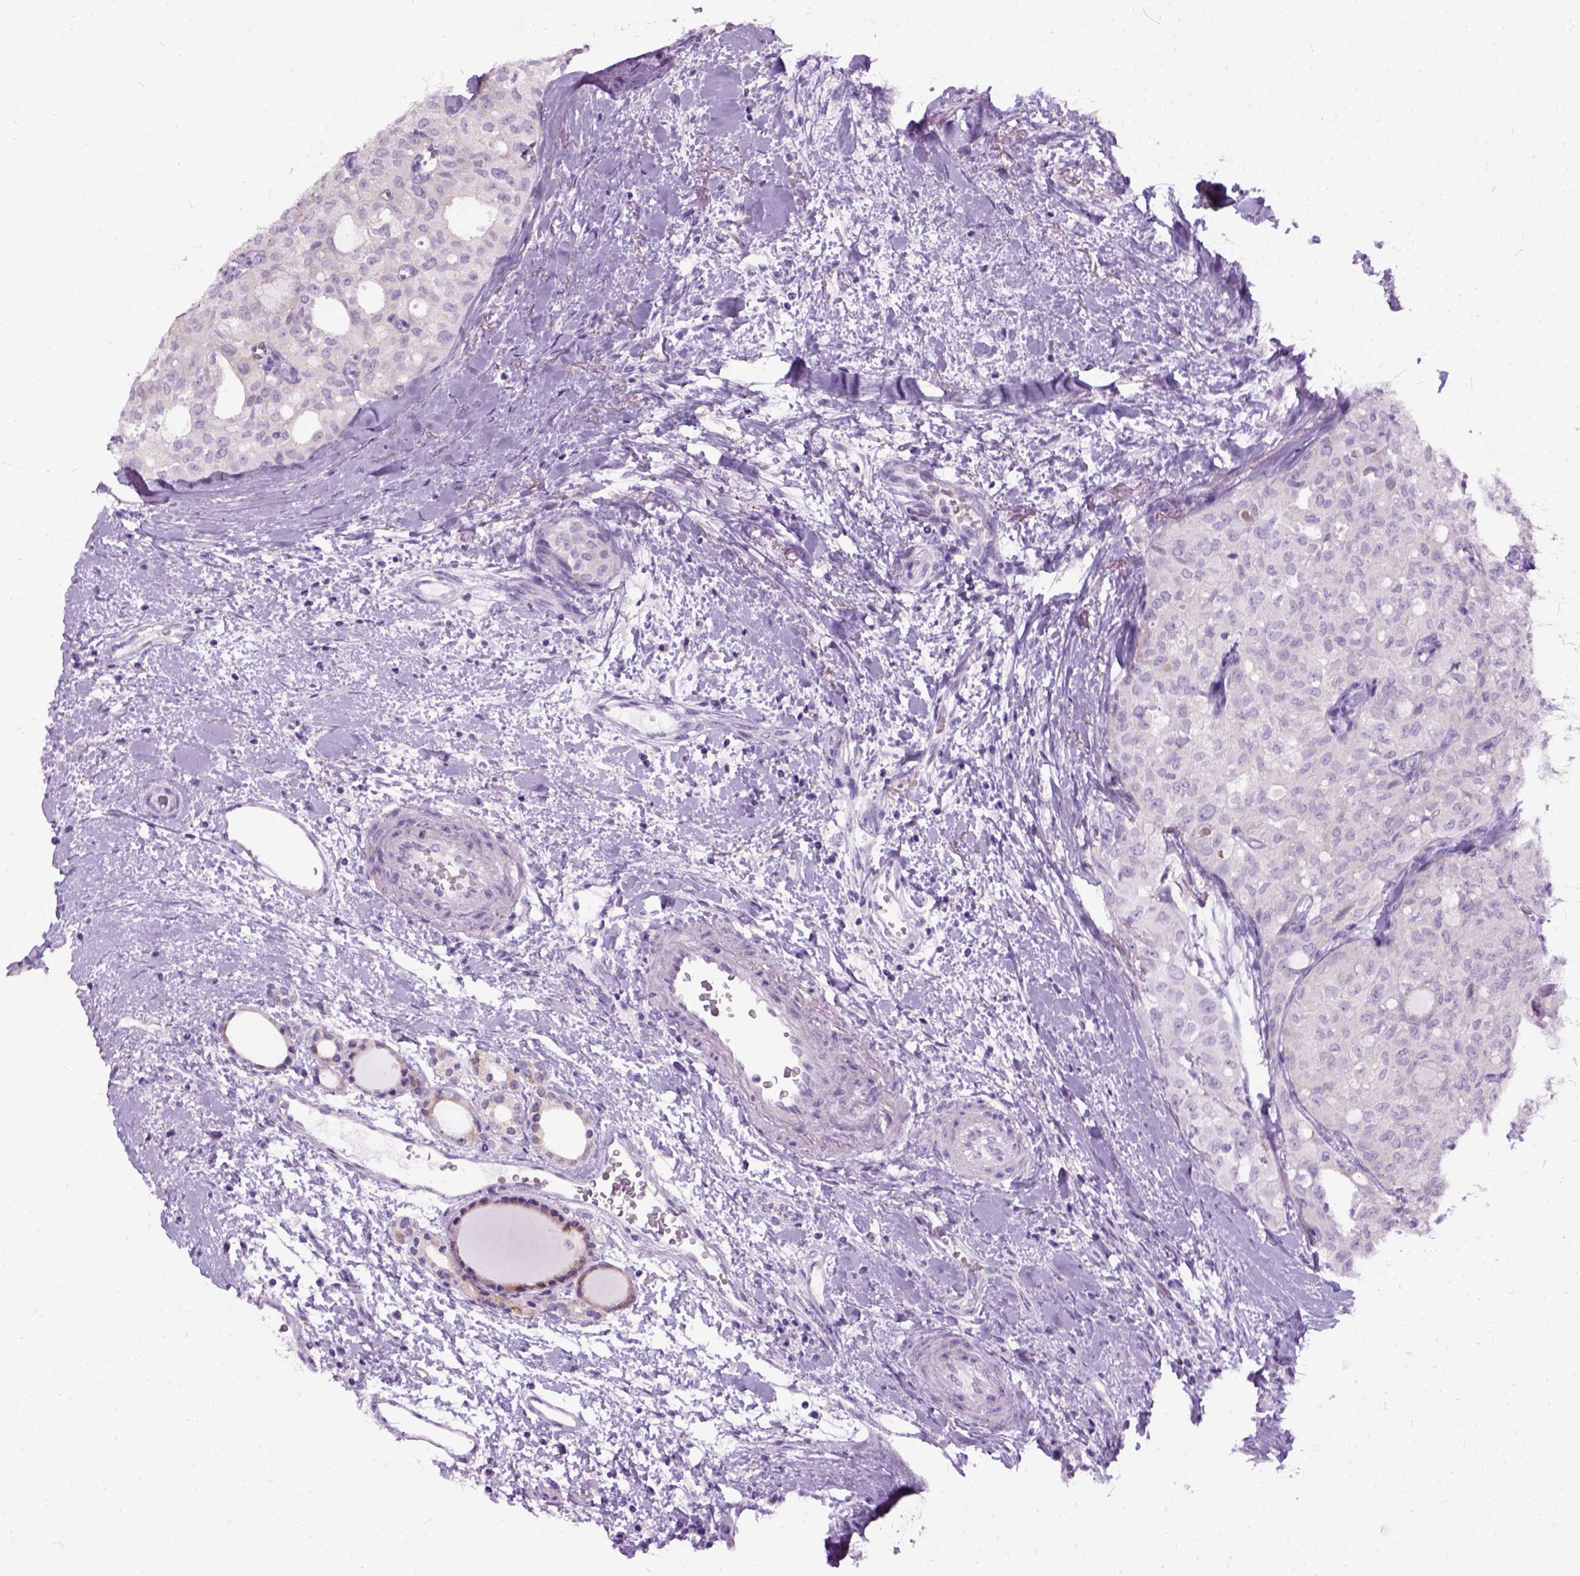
{"staining": {"intensity": "negative", "quantity": "none", "location": "none"}, "tissue": "thyroid cancer", "cell_type": "Tumor cells", "image_type": "cancer", "snomed": [{"axis": "morphology", "description": "Follicular adenoma carcinoma, NOS"}, {"axis": "topography", "description": "Thyroid gland"}], "caption": "The immunohistochemistry (IHC) micrograph has no significant staining in tumor cells of thyroid cancer tissue.", "gene": "AXDND1", "patient": {"sex": "male", "age": 75}}